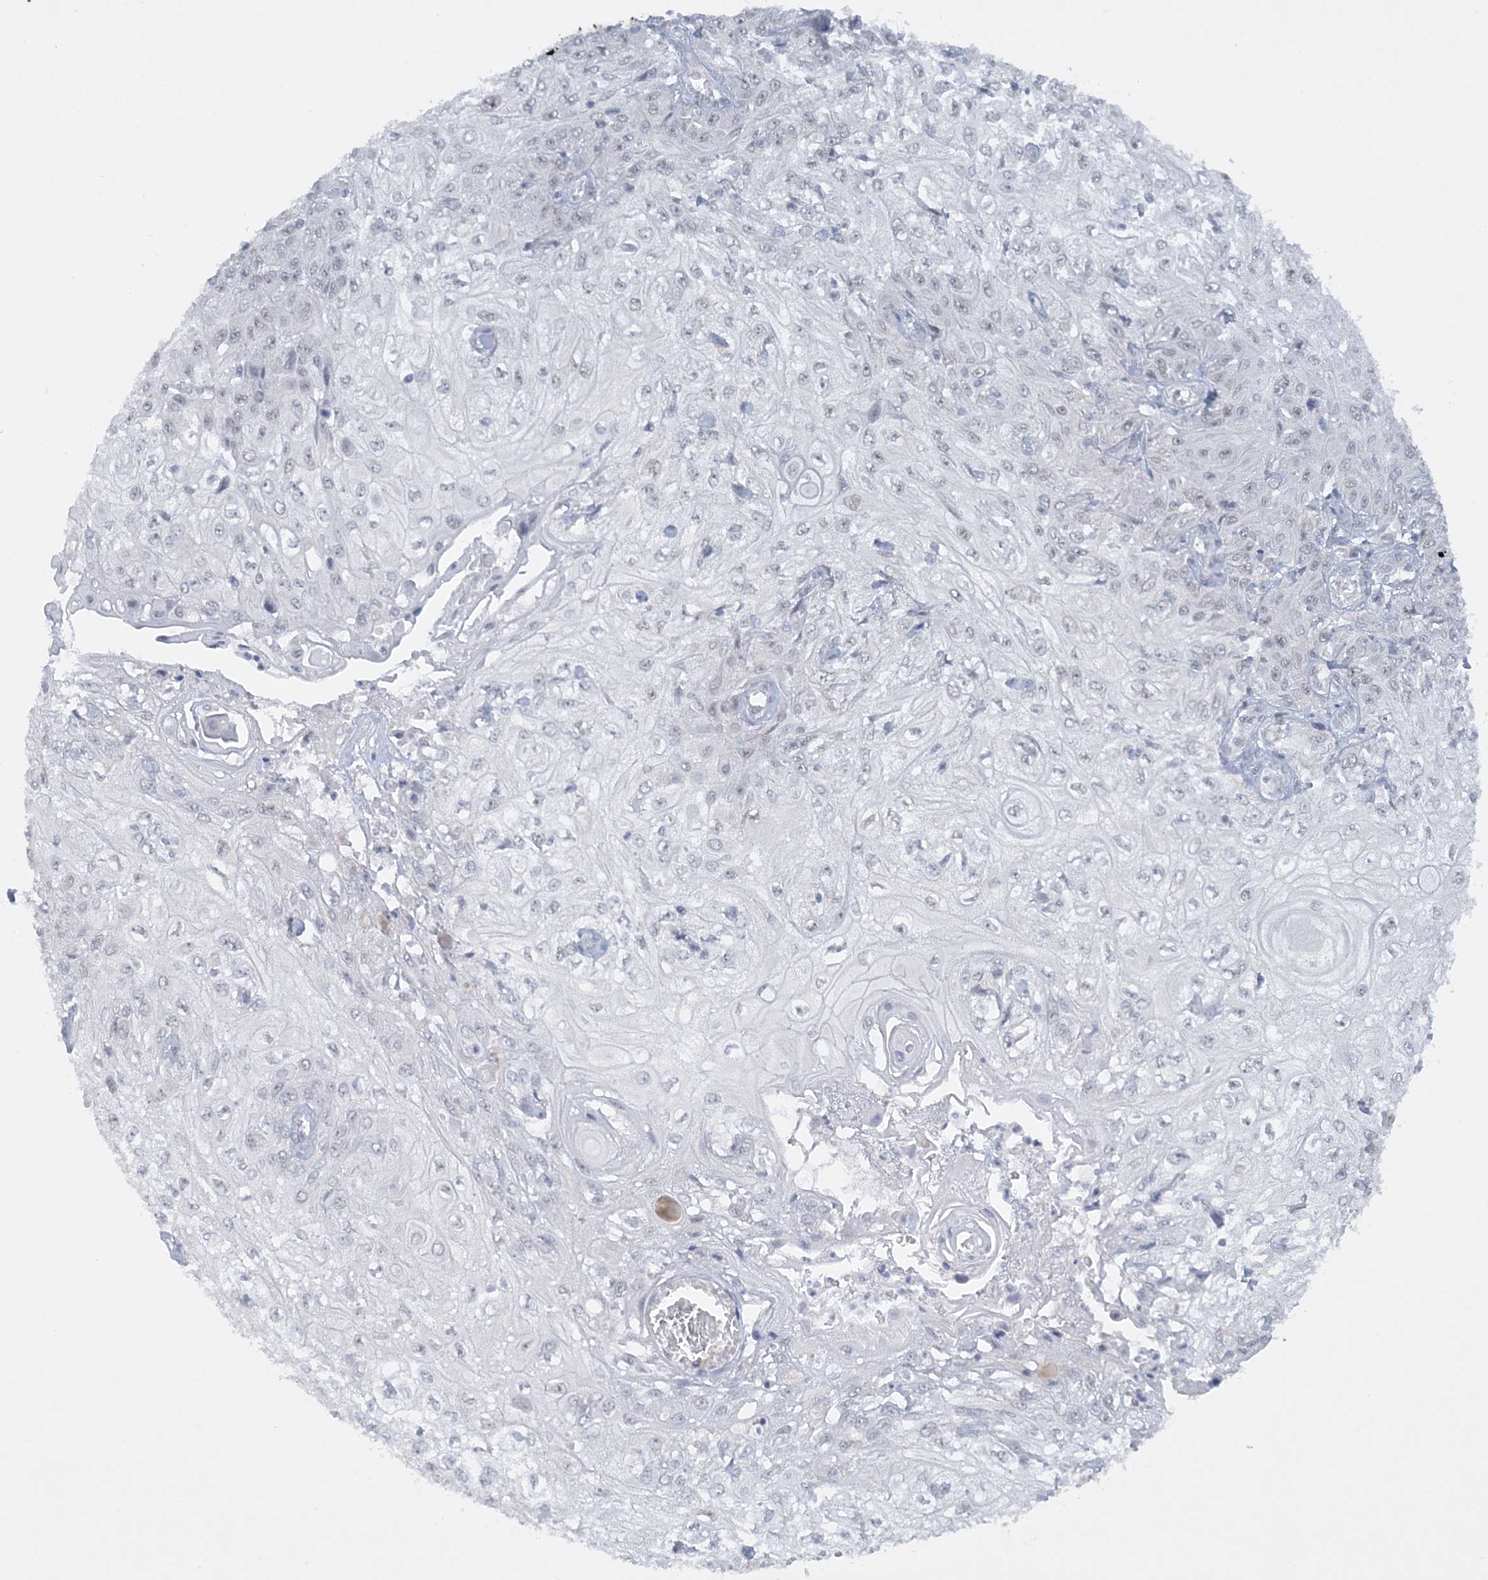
{"staining": {"intensity": "negative", "quantity": "none", "location": "none"}, "tissue": "skin cancer", "cell_type": "Tumor cells", "image_type": "cancer", "snomed": [{"axis": "morphology", "description": "Squamous cell carcinoma, NOS"}, {"axis": "morphology", "description": "Squamous cell carcinoma, metastatic, NOS"}, {"axis": "topography", "description": "Skin"}, {"axis": "topography", "description": "Lymph node"}], "caption": "An immunohistochemistry histopathology image of skin cancer is shown. There is no staining in tumor cells of skin cancer.", "gene": "KMT2D", "patient": {"sex": "male", "age": 75}}